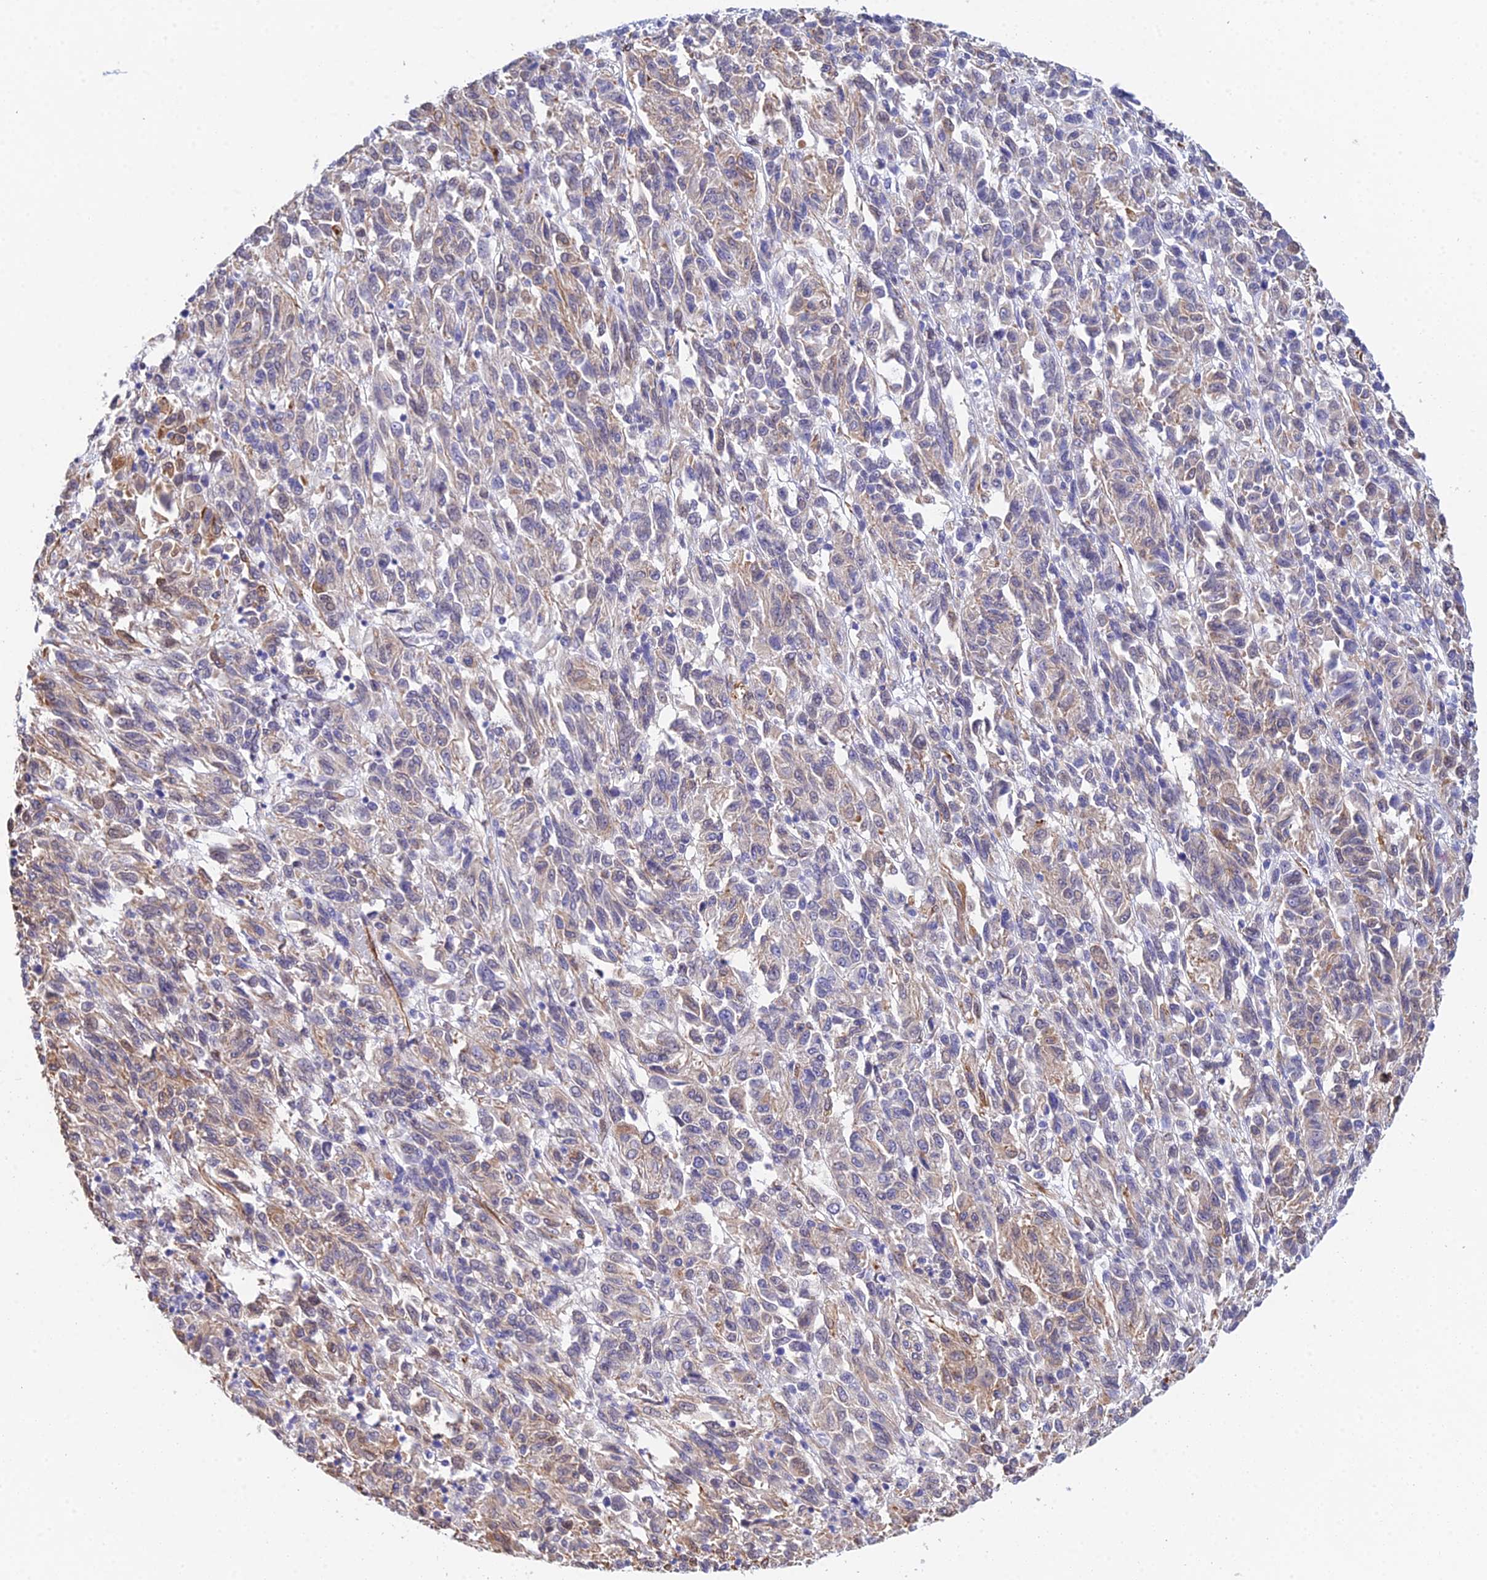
{"staining": {"intensity": "weak", "quantity": "25%-75%", "location": "cytoplasmic/membranous"}, "tissue": "melanoma", "cell_type": "Tumor cells", "image_type": "cancer", "snomed": [{"axis": "morphology", "description": "Malignant melanoma, Metastatic site"}, {"axis": "topography", "description": "Lung"}], "caption": "Immunohistochemistry of malignant melanoma (metastatic site) shows low levels of weak cytoplasmic/membranous expression in about 25%-75% of tumor cells.", "gene": "MXRA7", "patient": {"sex": "male", "age": 64}}